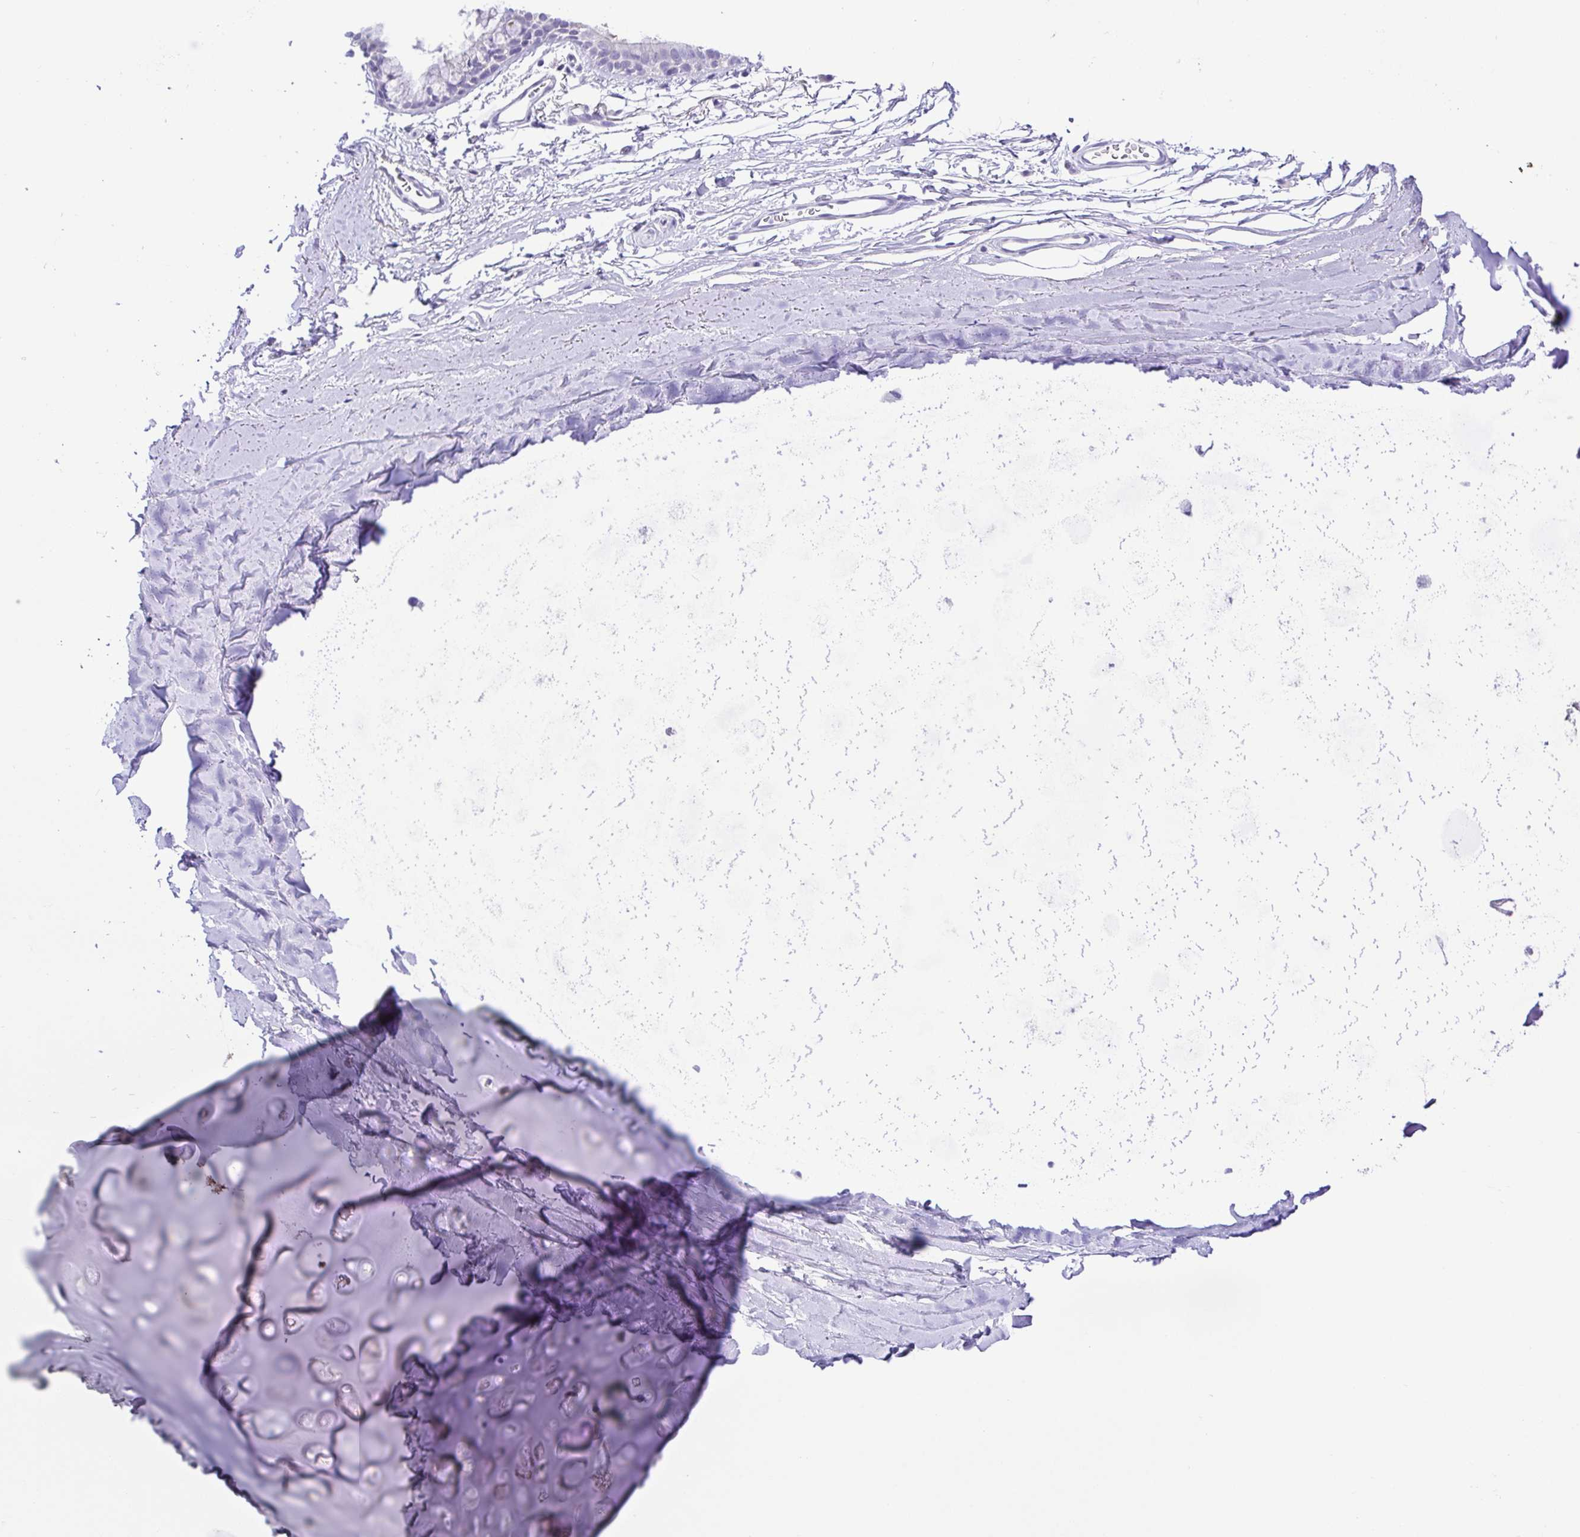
{"staining": {"intensity": "negative", "quantity": "none", "location": "none"}, "tissue": "adipose tissue", "cell_type": "Adipocytes", "image_type": "normal", "snomed": [{"axis": "morphology", "description": "Normal tissue, NOS"}, {"axis": "topography", "description": "Cartilage tissue"}, {"axis": "topography", "description": "Bronchus"}], "caption": "Protein analysis of unremarkable adipose tissue exhibits no significant staining in adipocytes.", "gene": "IGFL1", "patient": {"sex": "female", "age": 79}}